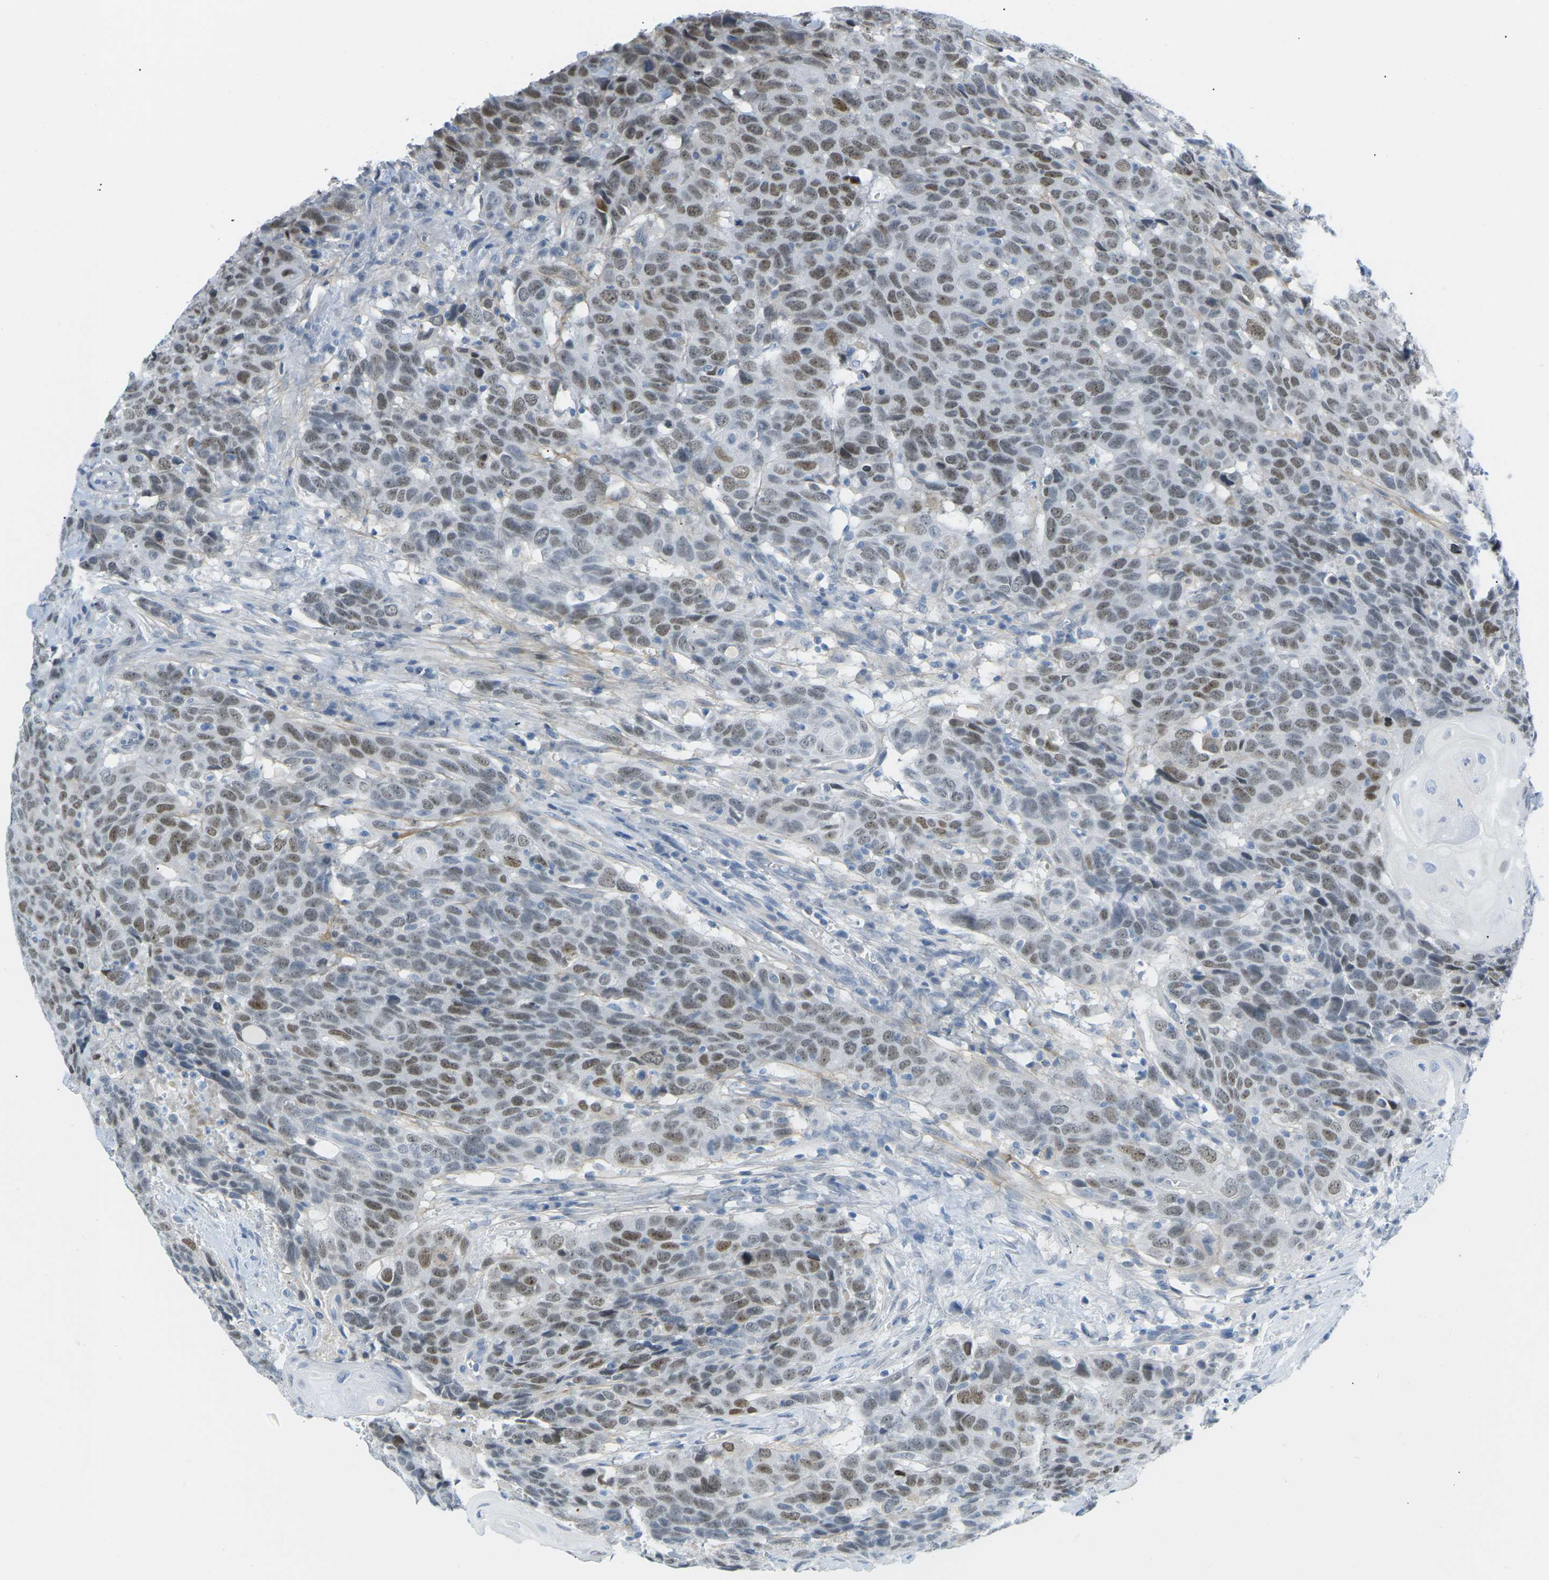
{"staining": {"intensity": "moderate", "quantity": "25%-75%", "location": "nuclear"}, "tissue": "head and neck cancer", "cell_type": "Tumor cells", "image_type": "cancer", "snomed": [{"axis": "morphology", "description": "Squamous cell carcinoma, NOS"}, {"axis": "topography", "description": "Head-Neck"}], "caption": "Head and neck cancer (squamous cell carcinoma) was stained to show a protein in brown. There is medium levels of moderate nuclear expression in about 25%-75% of tumor cells.", "gene": "HLTF", "patient": {"sex": "male", "age": 66}}